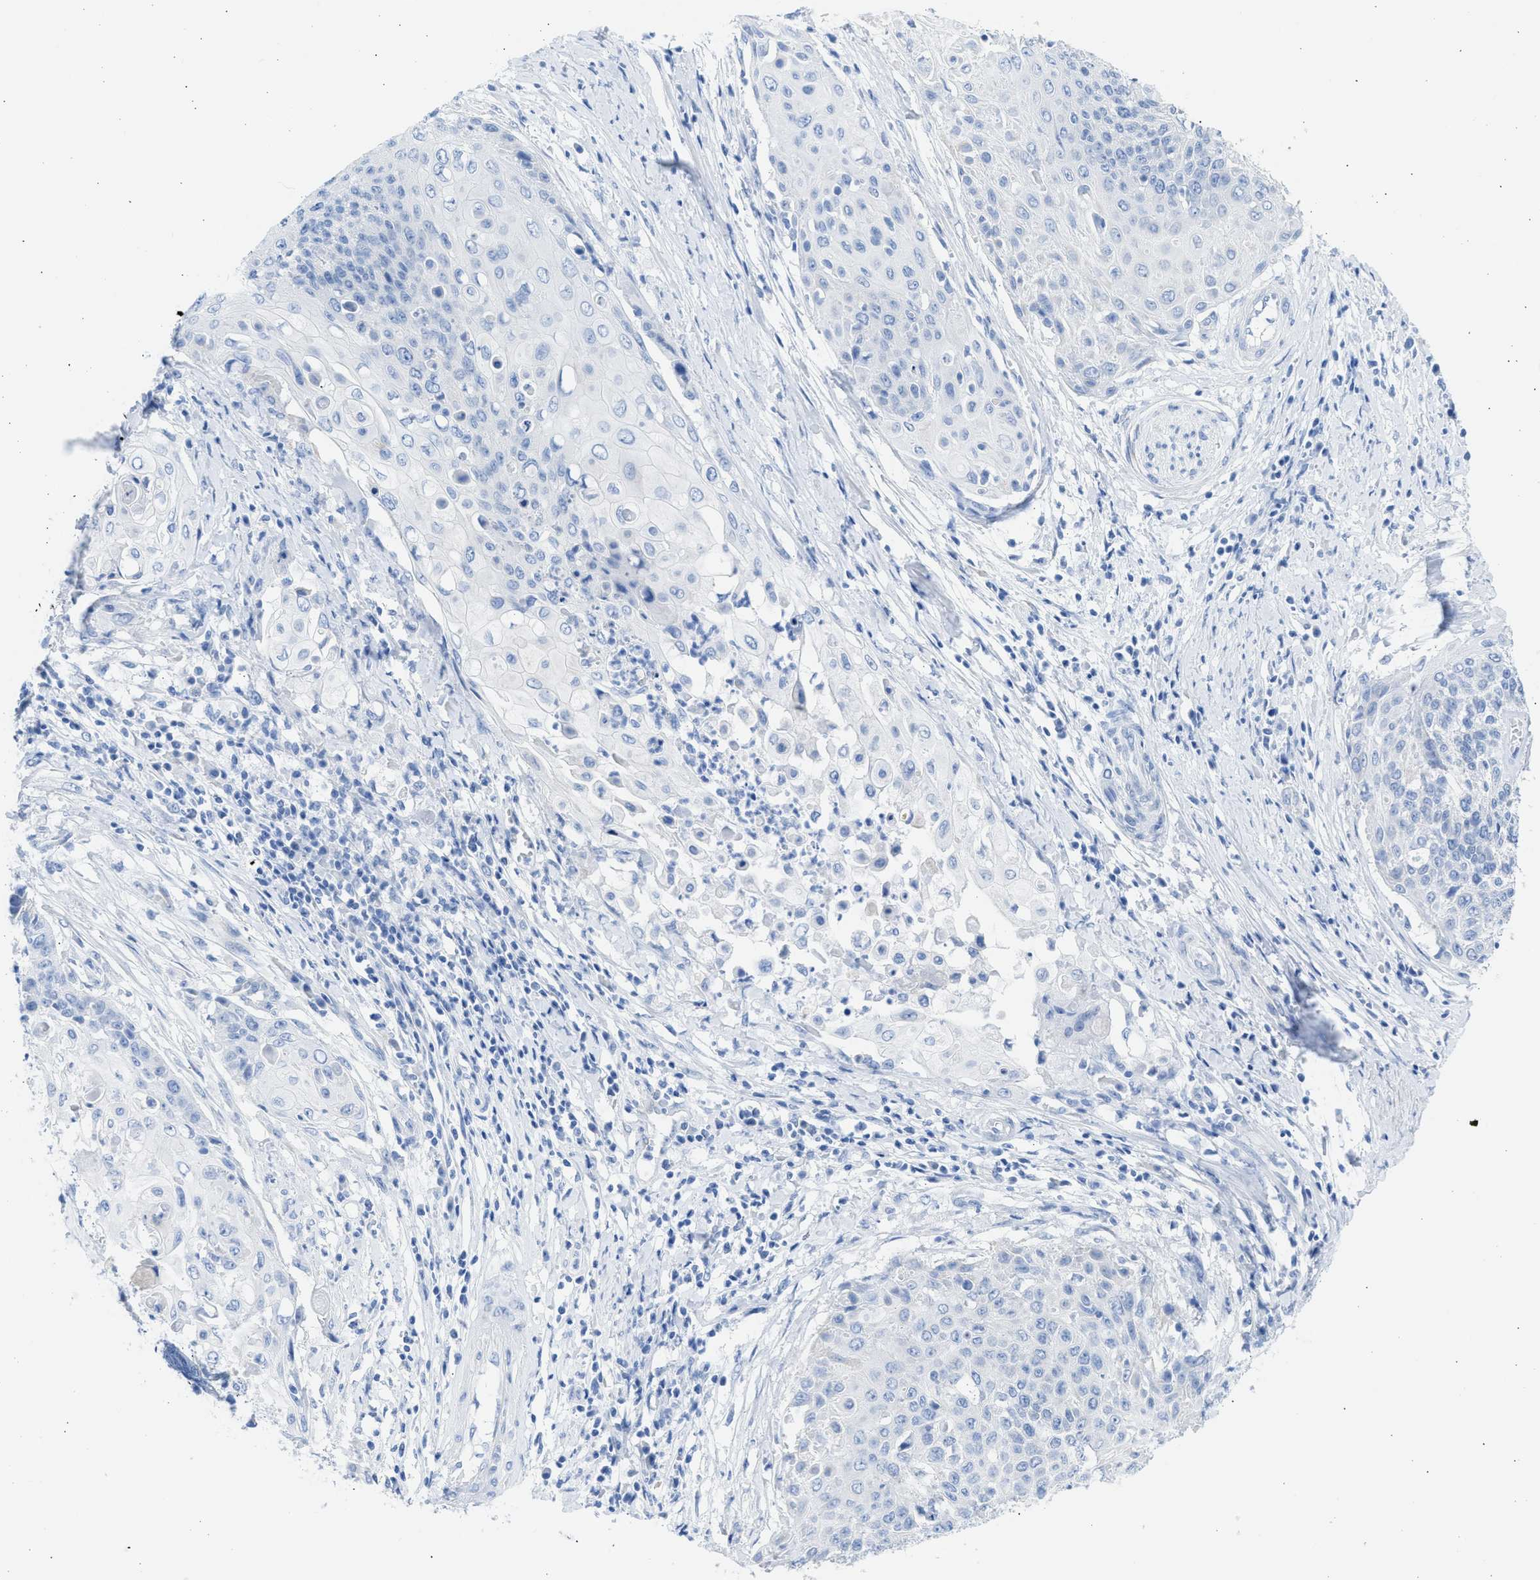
{"staining": {"intensity": "negative", "quantity": "none", "location": "none"}, "tissue": "cervical cancer", "cell_type": "Tumor cells", "image_type": "cancer", "snomed": [{"axis": "morphology", "description": "Squamous cell carcinoma, NOS"}, {"axis": "topography", "description": "Cervix"}], "caption": "Immunohistochemical staining of cervical squamous cell carcinoma exhibits no significant expression in tumor cells.", "gene": "SPATA3", "patient": {"sex": "female", "age": 39}}